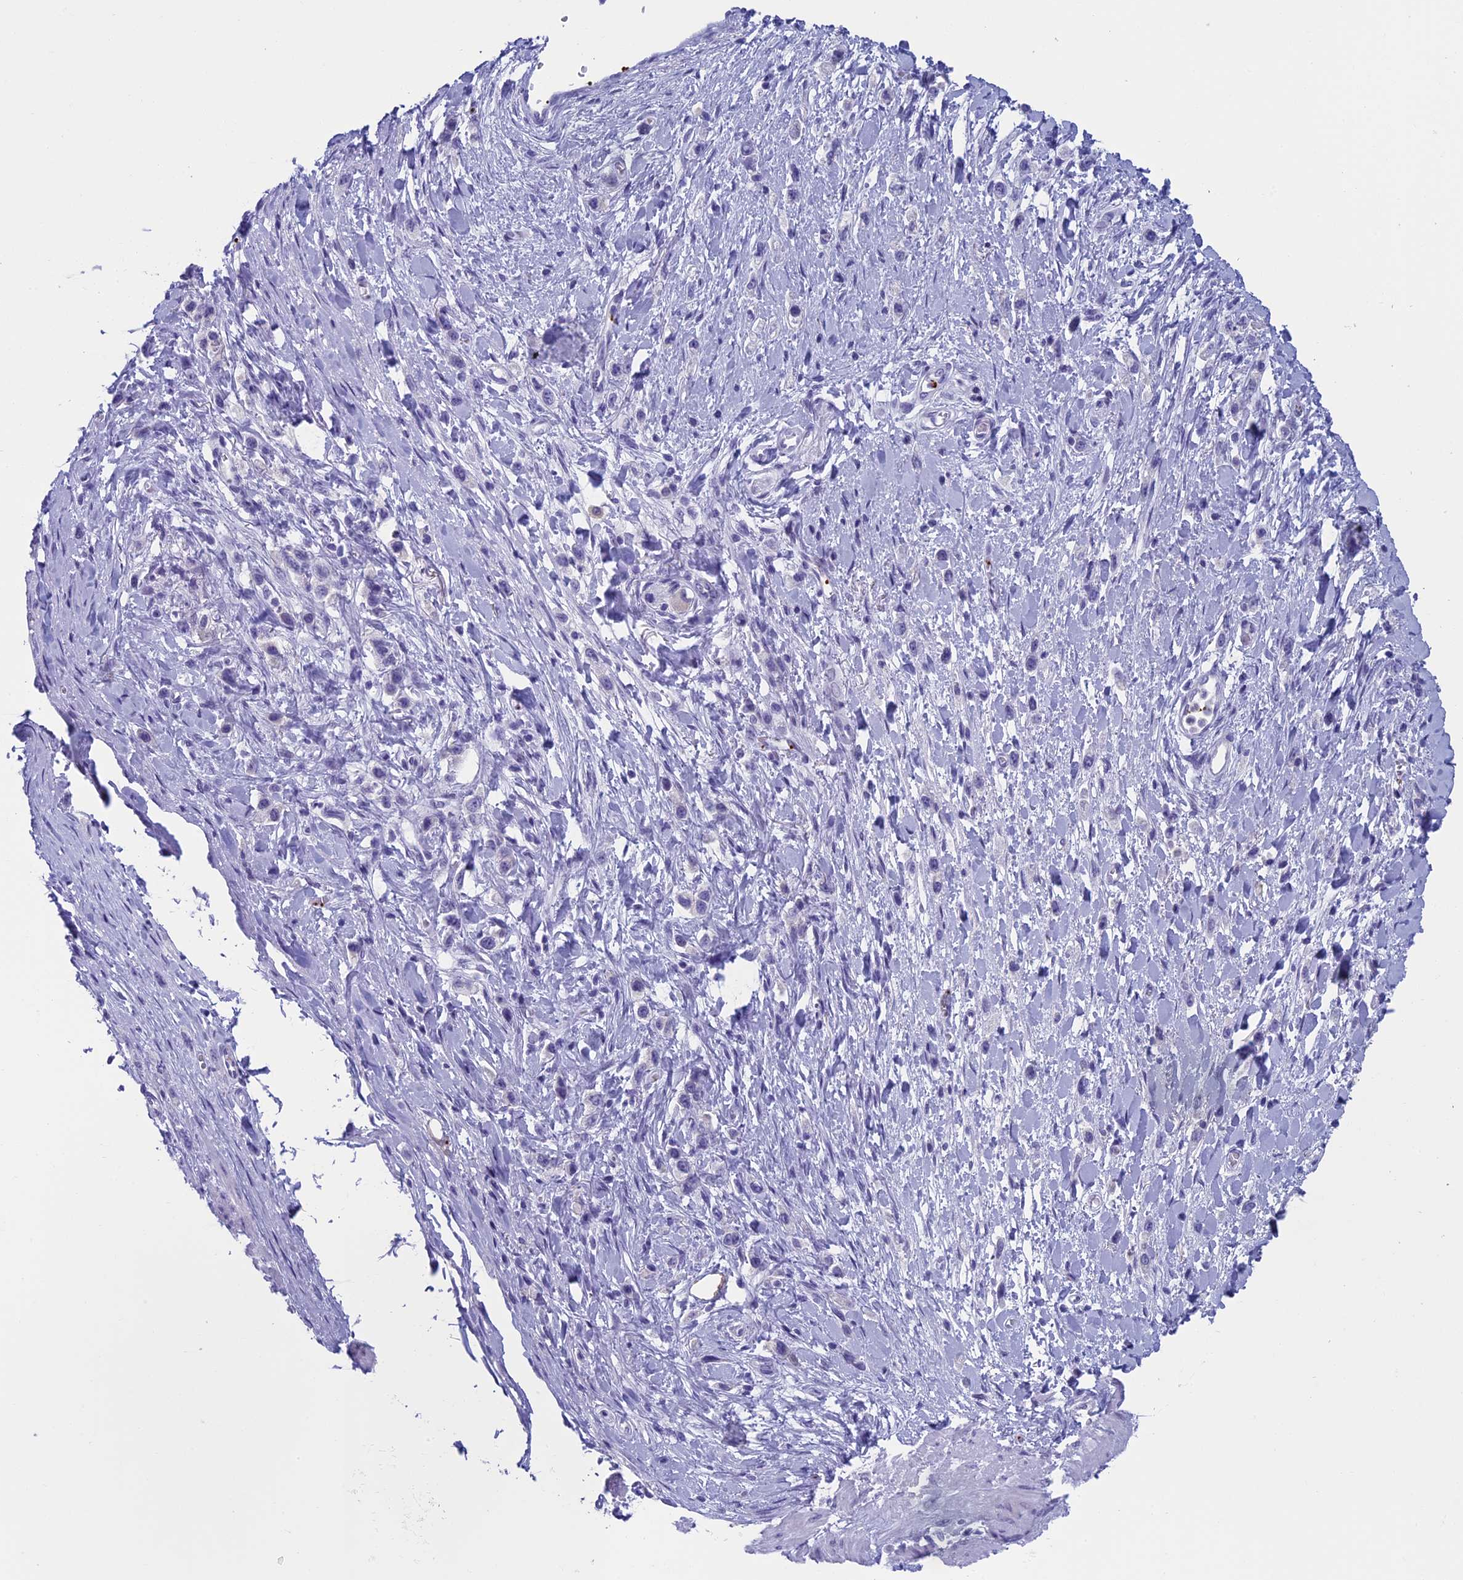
{"staining": {"intensity": "negative", "quantity": "none", "location": "none"}, "tissue": "stomach cancer", "cell_type": "Tumor cells", "image_type": "cancer", "snomed": [{"axis": "morphology", "description": "Adenocarcinoma, NOS"}, {"axis": "topography", "description": "Stomach"}], "caption": "The immunohistochemistry (IHC) micrograph has no significant positivity in tumor cells of stomach cancer (adenocarcinoma) tissue.", "gene": "AIFM2", "patient": {"sex": "female", "age": 65}}